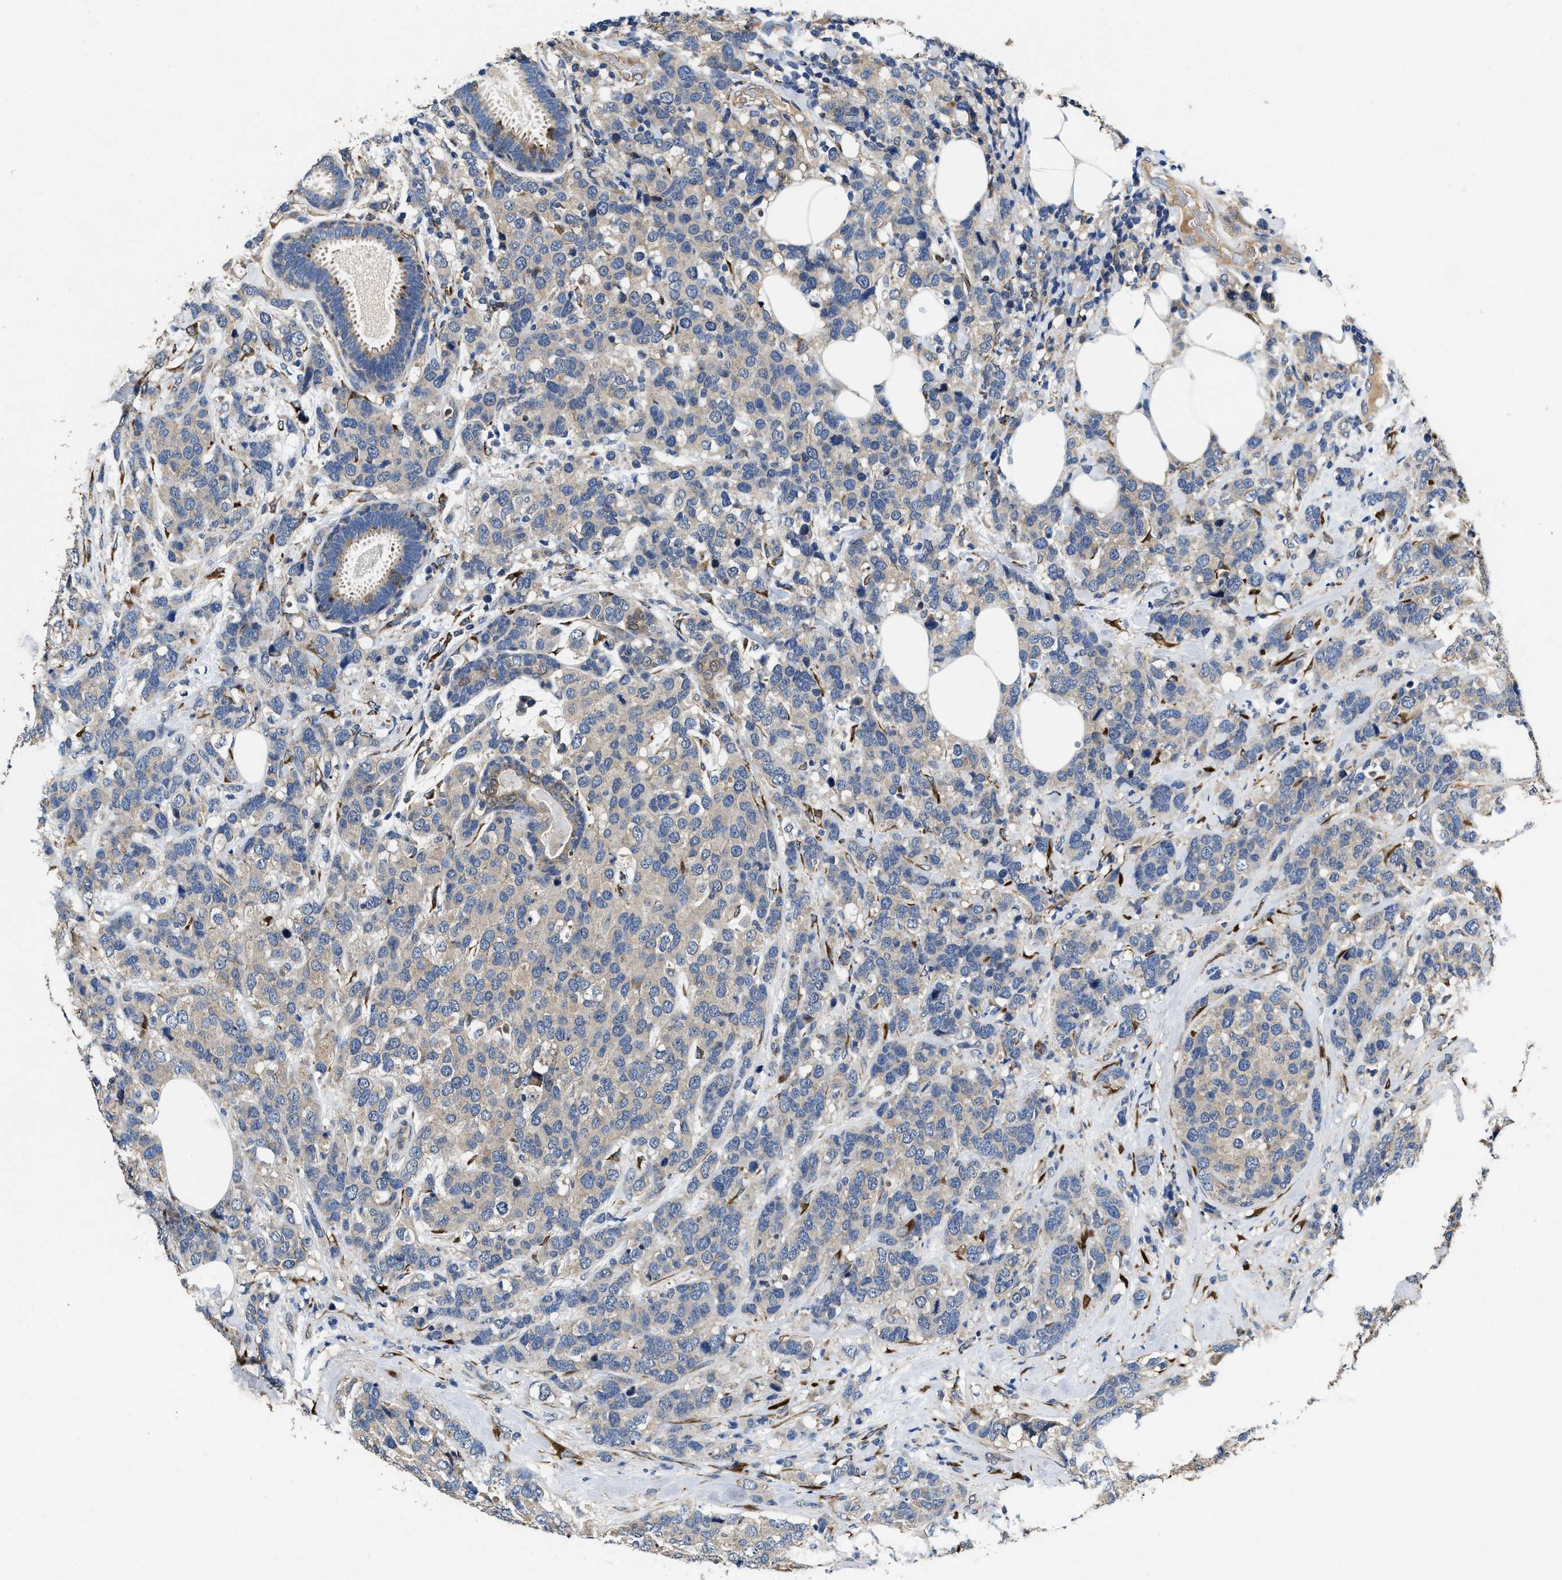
{"staining": {"intensity": "weak", "quantity": "<25%", "location": "cytoplasmic/membranous"}, "tissue": "breast cancer", "cell_type": "Tumor cells", "image_type": "cancer", "snomed": [{"axis": "morphology", "description": "Lobular carcinoma"}, {"axis": "topography", "description": "Breast"}], "caption": "High power microscopy micrograph of an immunohistochemistry image of lobular carcinoma (breast), revealing no significant expression in tumor cells. (IHC, brightfield microscopy, high magnification).", "gene": "IDNK", "patient": {"sex": "female", "age": 59}}